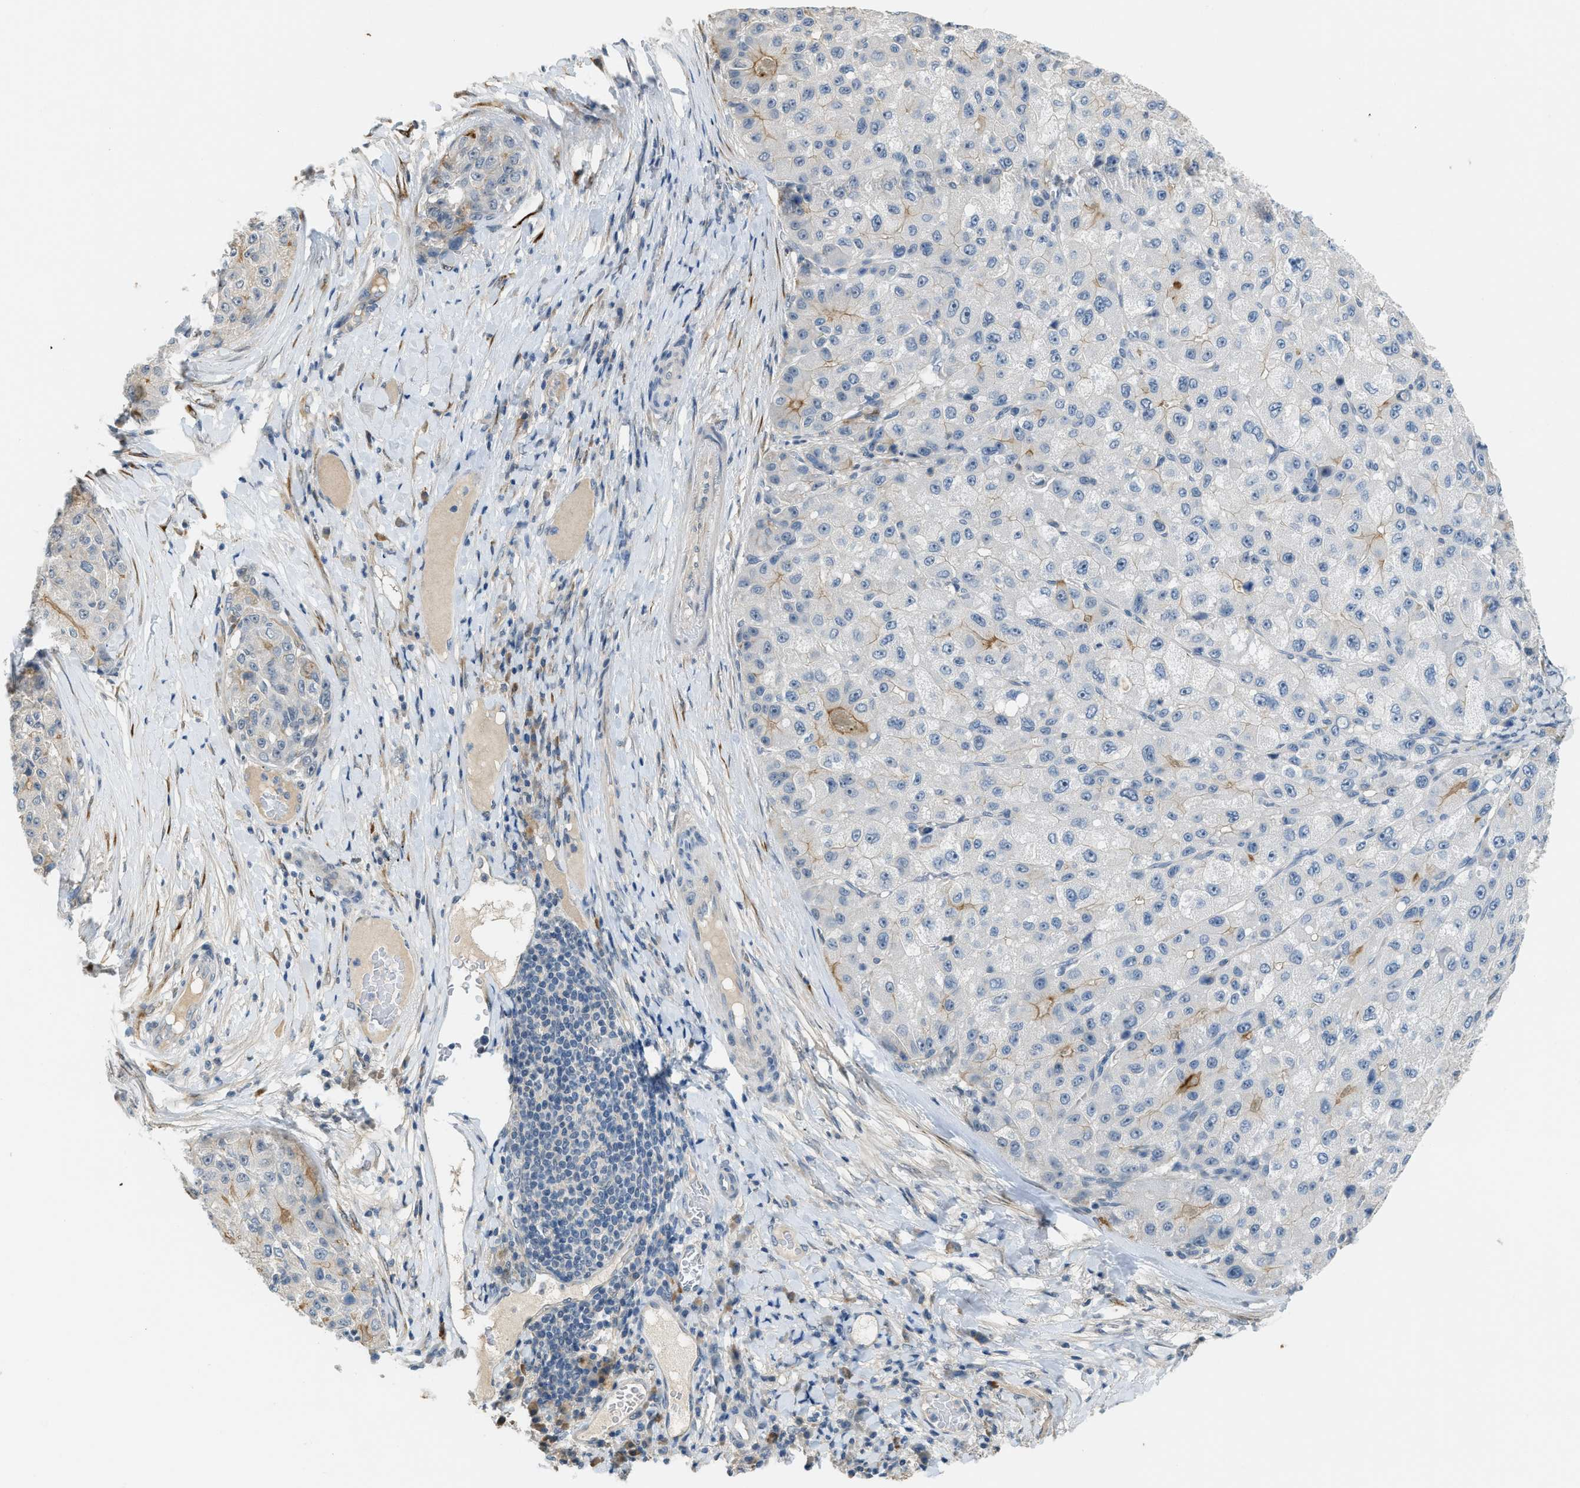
{"staining": {"intensity": "moderate", "quantity": "<25%", "location": "cytoplasmic/membranous"}, "tissue": "liver cancer", "cell_type": "Tumor cells", "image_type": "cancer", "snomed": [{"axis": "morphology", "description": "Carcinoma, Hepatocellular, NOS"}, {"axis": "topography", "description": "Liver"}], "caption": "Human liver cancer (hepatocellular carcinoma) stained for a protein (brown) reveals moderate cytoplasmic/membranous positive staining in about <25% of tumor cells.", "gene": "TMEM154", "patient": {"sex": "male", "age": 80}}